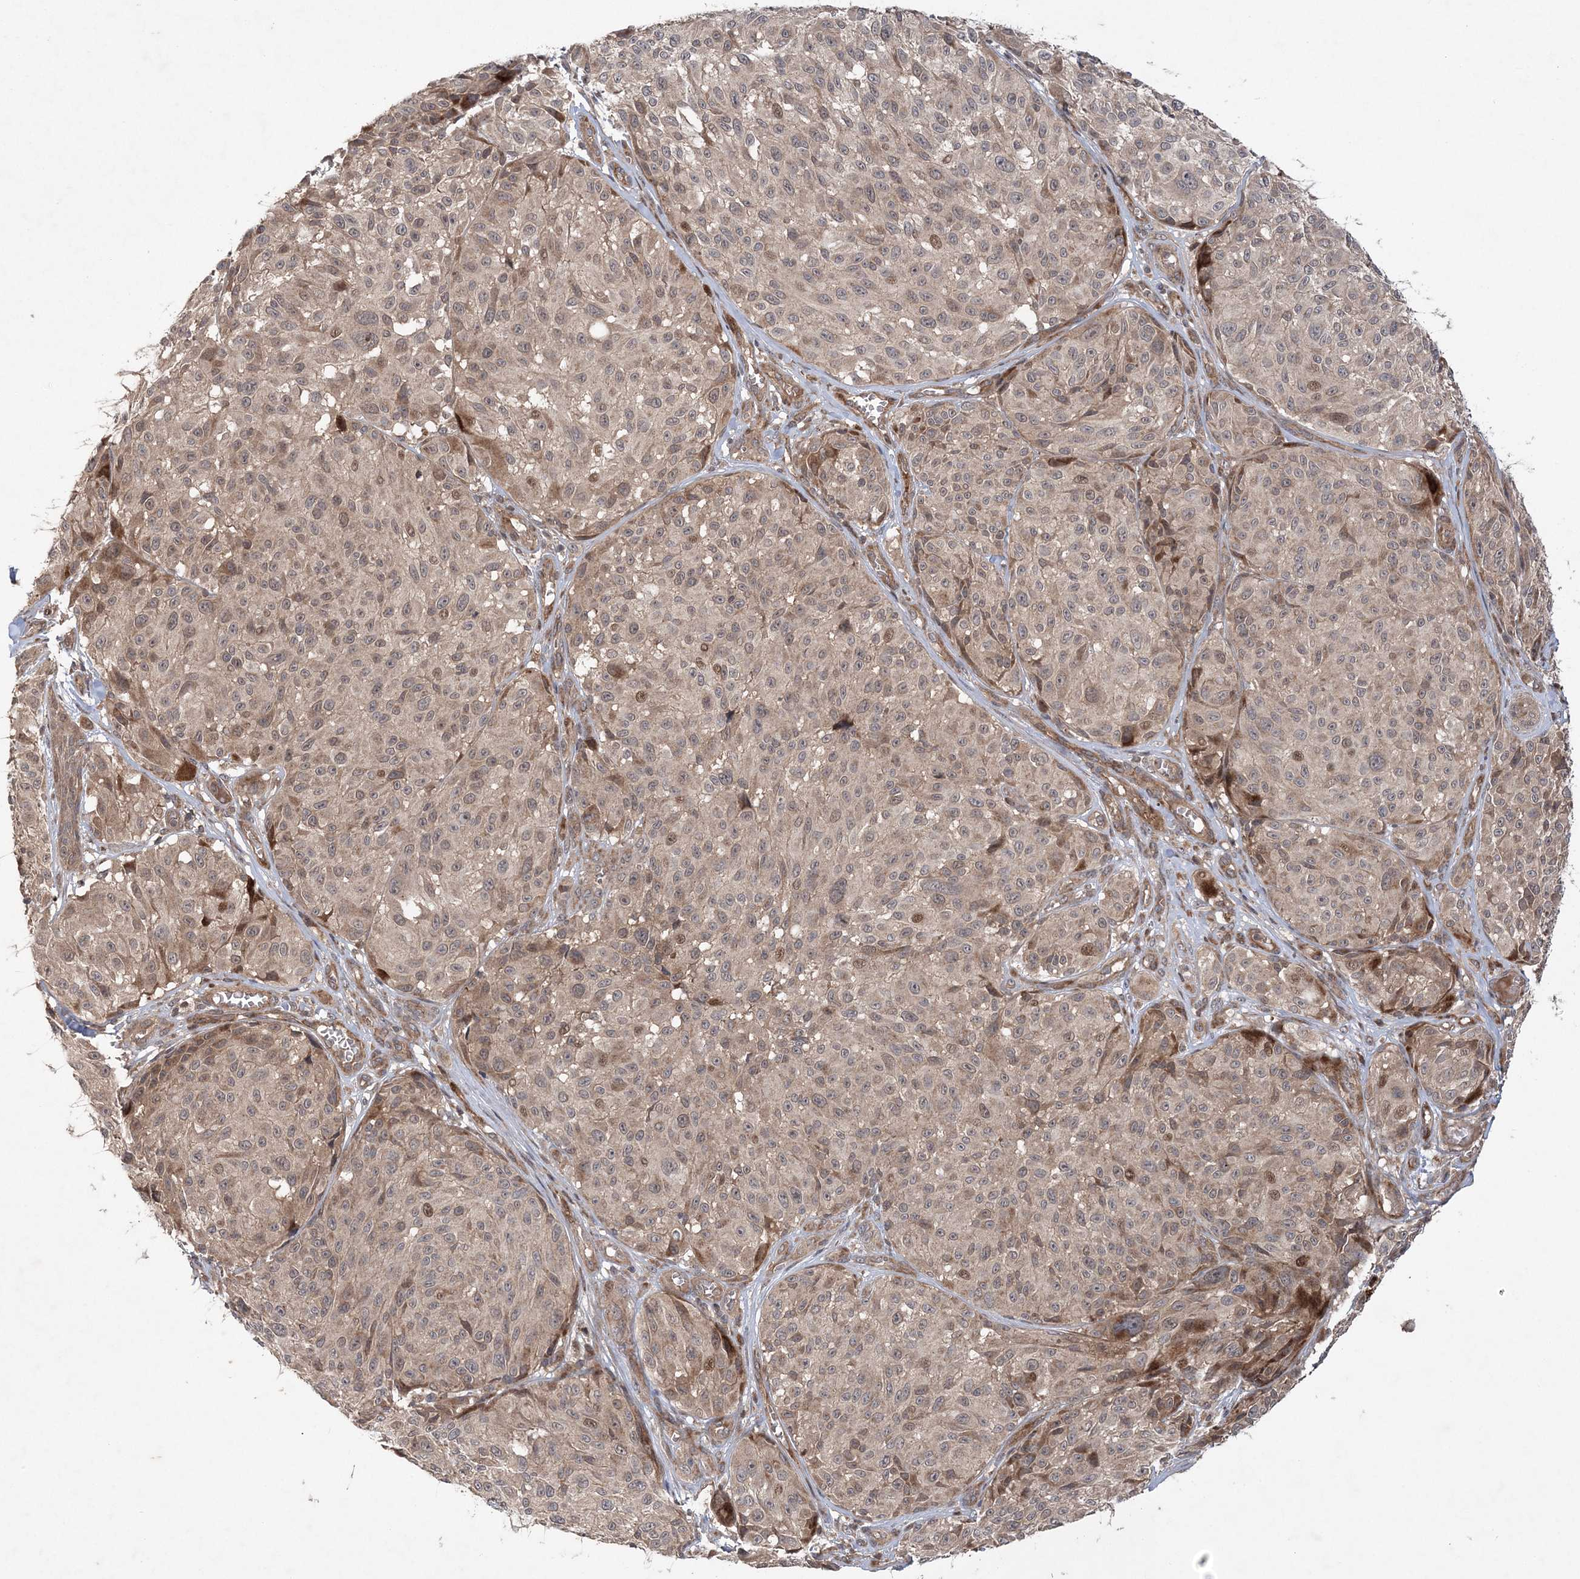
{"staining": {"intensity": "weak", "quantity": "25%-75%", "location": "cytoplasmic/membranous,nuclear"}, "tissue": "melanoma", "cell_type": "Tumor cells", "image_type": "cancer", "snomed": [{"axis": "morphology", "description": "Malignant melanoma, NOS"}, {"axis": "topography", "description": "Skin"}], "caption": "The histopathology image exhibits immunohistochemical staining of melanoma. There is weak cytoplasmic/membranous and nuclear staining is appreciated in approximately 25%-75% of tumor cells.", "gene": "UBTD2", "patient": {"sex": "male", "age": 83}}